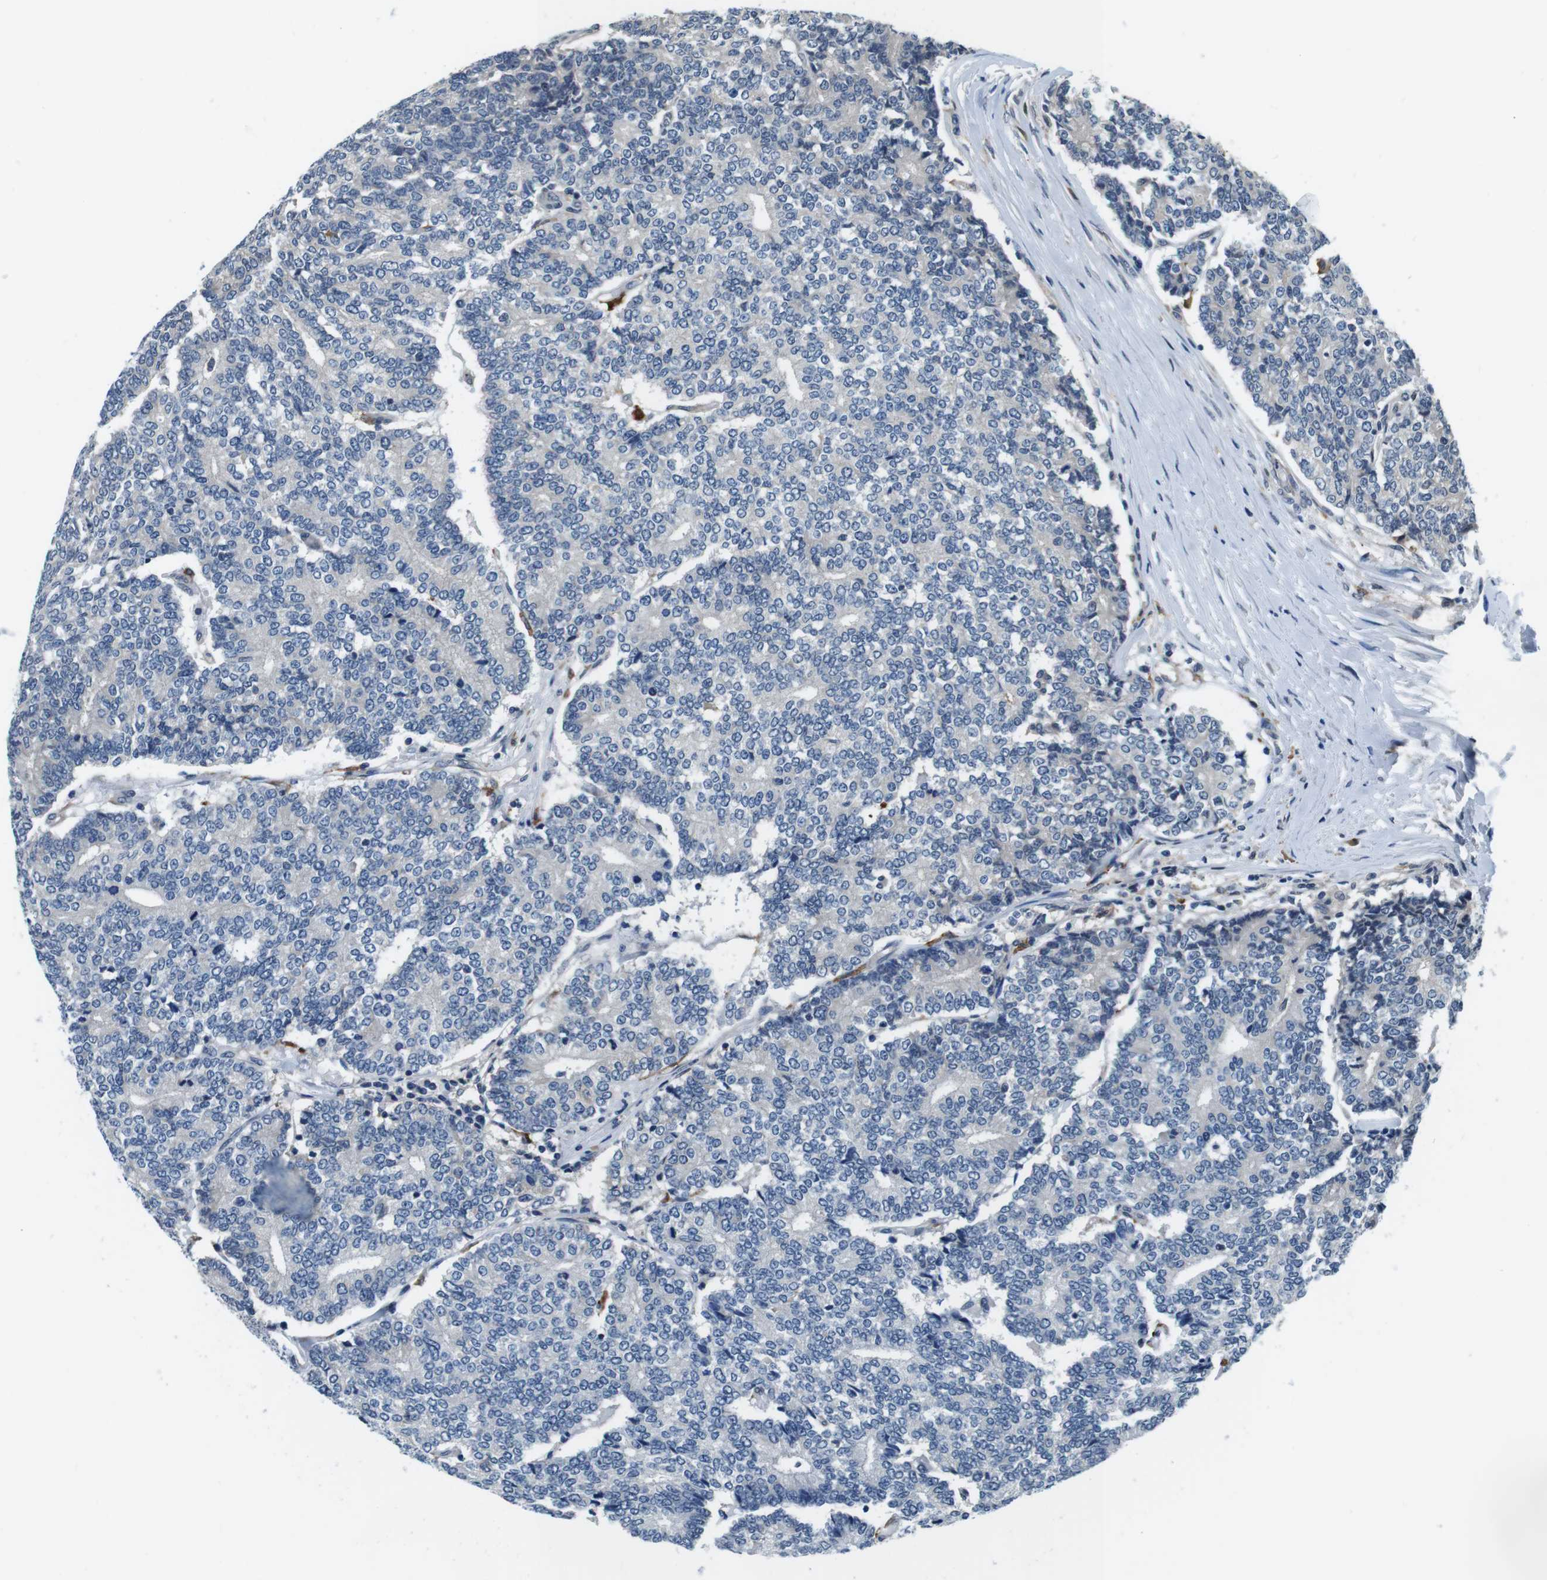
{"staining": {"intensity": "negative", "quantity": "none", "location": "none"}, "tissue": "prostate cancer", "cell_type": "Tumor cells", "image_type": "cancer", "snomed": [{"axis": "morphology", "description": "Normal tissue, NOS"}, {"axis": "morphology", "description": "Adenocarcinoma, High grade"}, {"axis": "topography", "description": "Prostate"}, {"axis": "topography", "description": "Seminal veicle"}], "caption": "Adenocarcinoma (high-grade) (prostate) stained for a protein using immunohistochemistry exhibits no positivity tumor cells.", "gene": "CD163L1", "patient": {"sex": "male", "age": 55}}